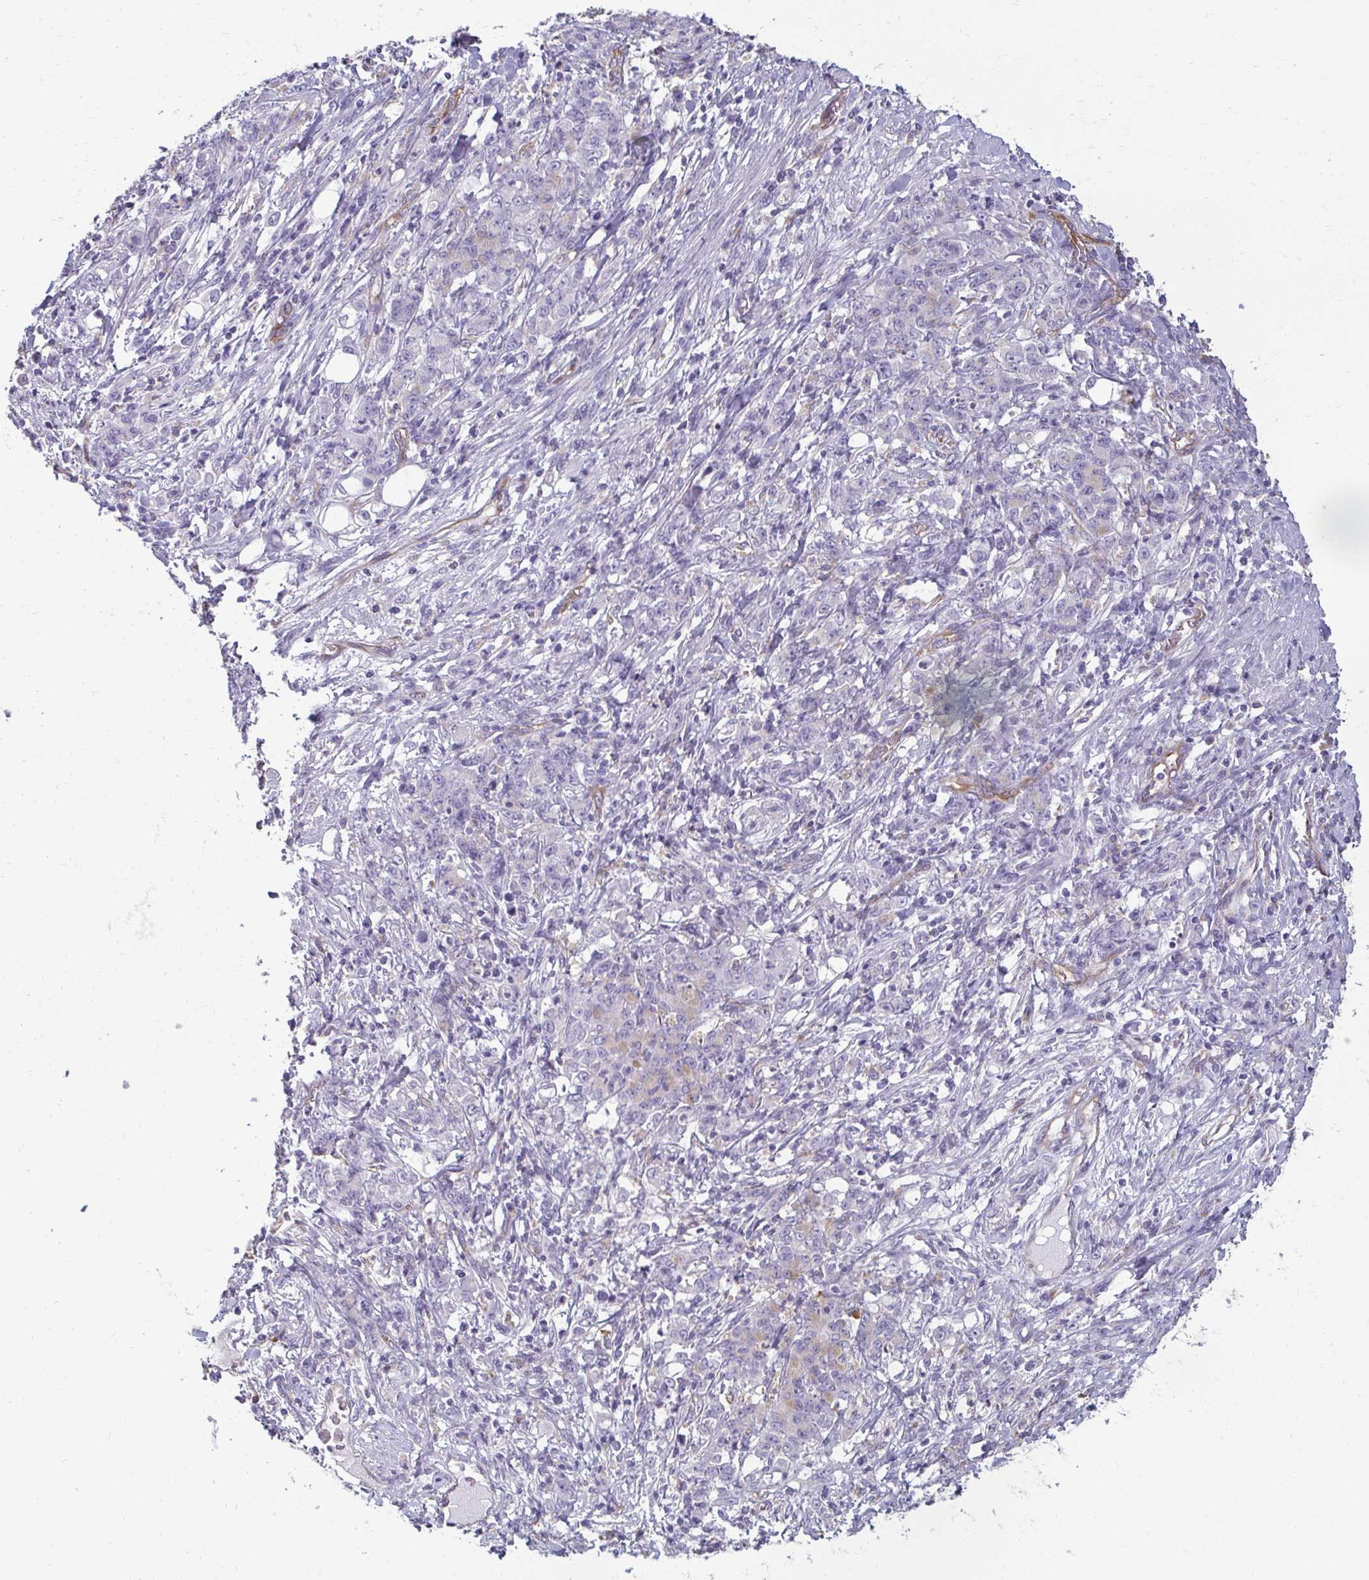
{"staining": {"intensity": "negative", "quantity": "none", "location": "none"}, "tissue": "stomach cancer", "cell_type": "Tumor cells", "image_type": "cancer", "snomed": [{"axis": "morphology", "description": "Adenocarcinoma, NOS"}, {"axis": "topography", "description": "Stomach"}], "caption": "This is a micrograph of immunohistochemistry staining of adenocarcinoma (stomach), which shows no positivity in tumor cells.", "gene": "PDE2A", "patient": {"sex": "female", "age": 79}}